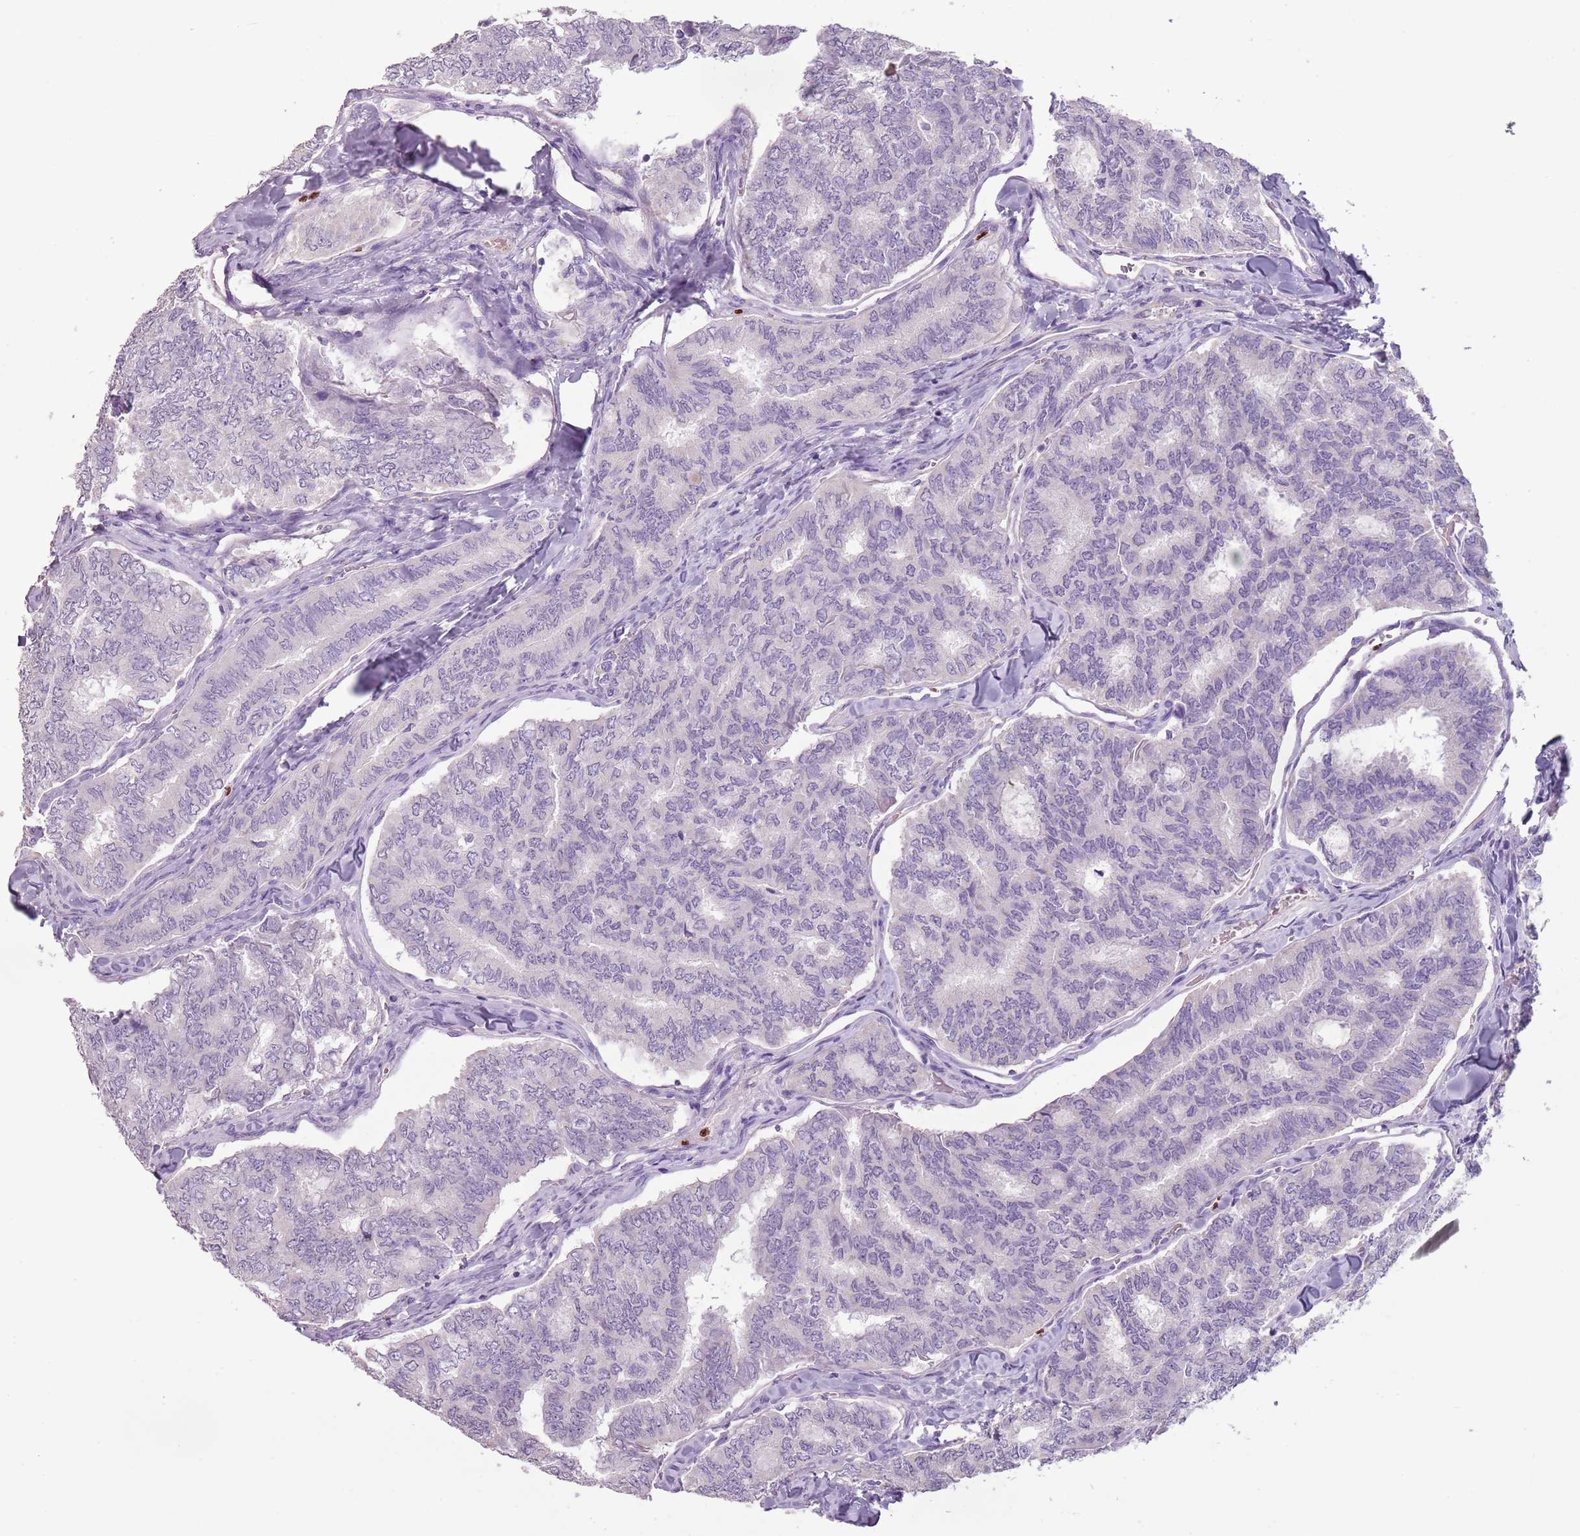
{"staining": {"intensity": "negative", "quantity": "none", "location": "none"}, "tissue": "thyroid cancer", "cell_type": "Tumor cells", "image_type": "cancer", "snomed": [{"axis": "morphology", "description": "Papillary adenocarcinoma, NOS"}, {"axis": "topography", "description": "Thyroid gland"}], "caption": "This histopathology image is of papillary adenocarcinoma (thyroid) stained with IHC to label a protein in brown with the nuclei are counter-stained blue. There is no expression in tumor cells.", "gene": "CELF6", "patient": {"sex": "female", "age": 35}}